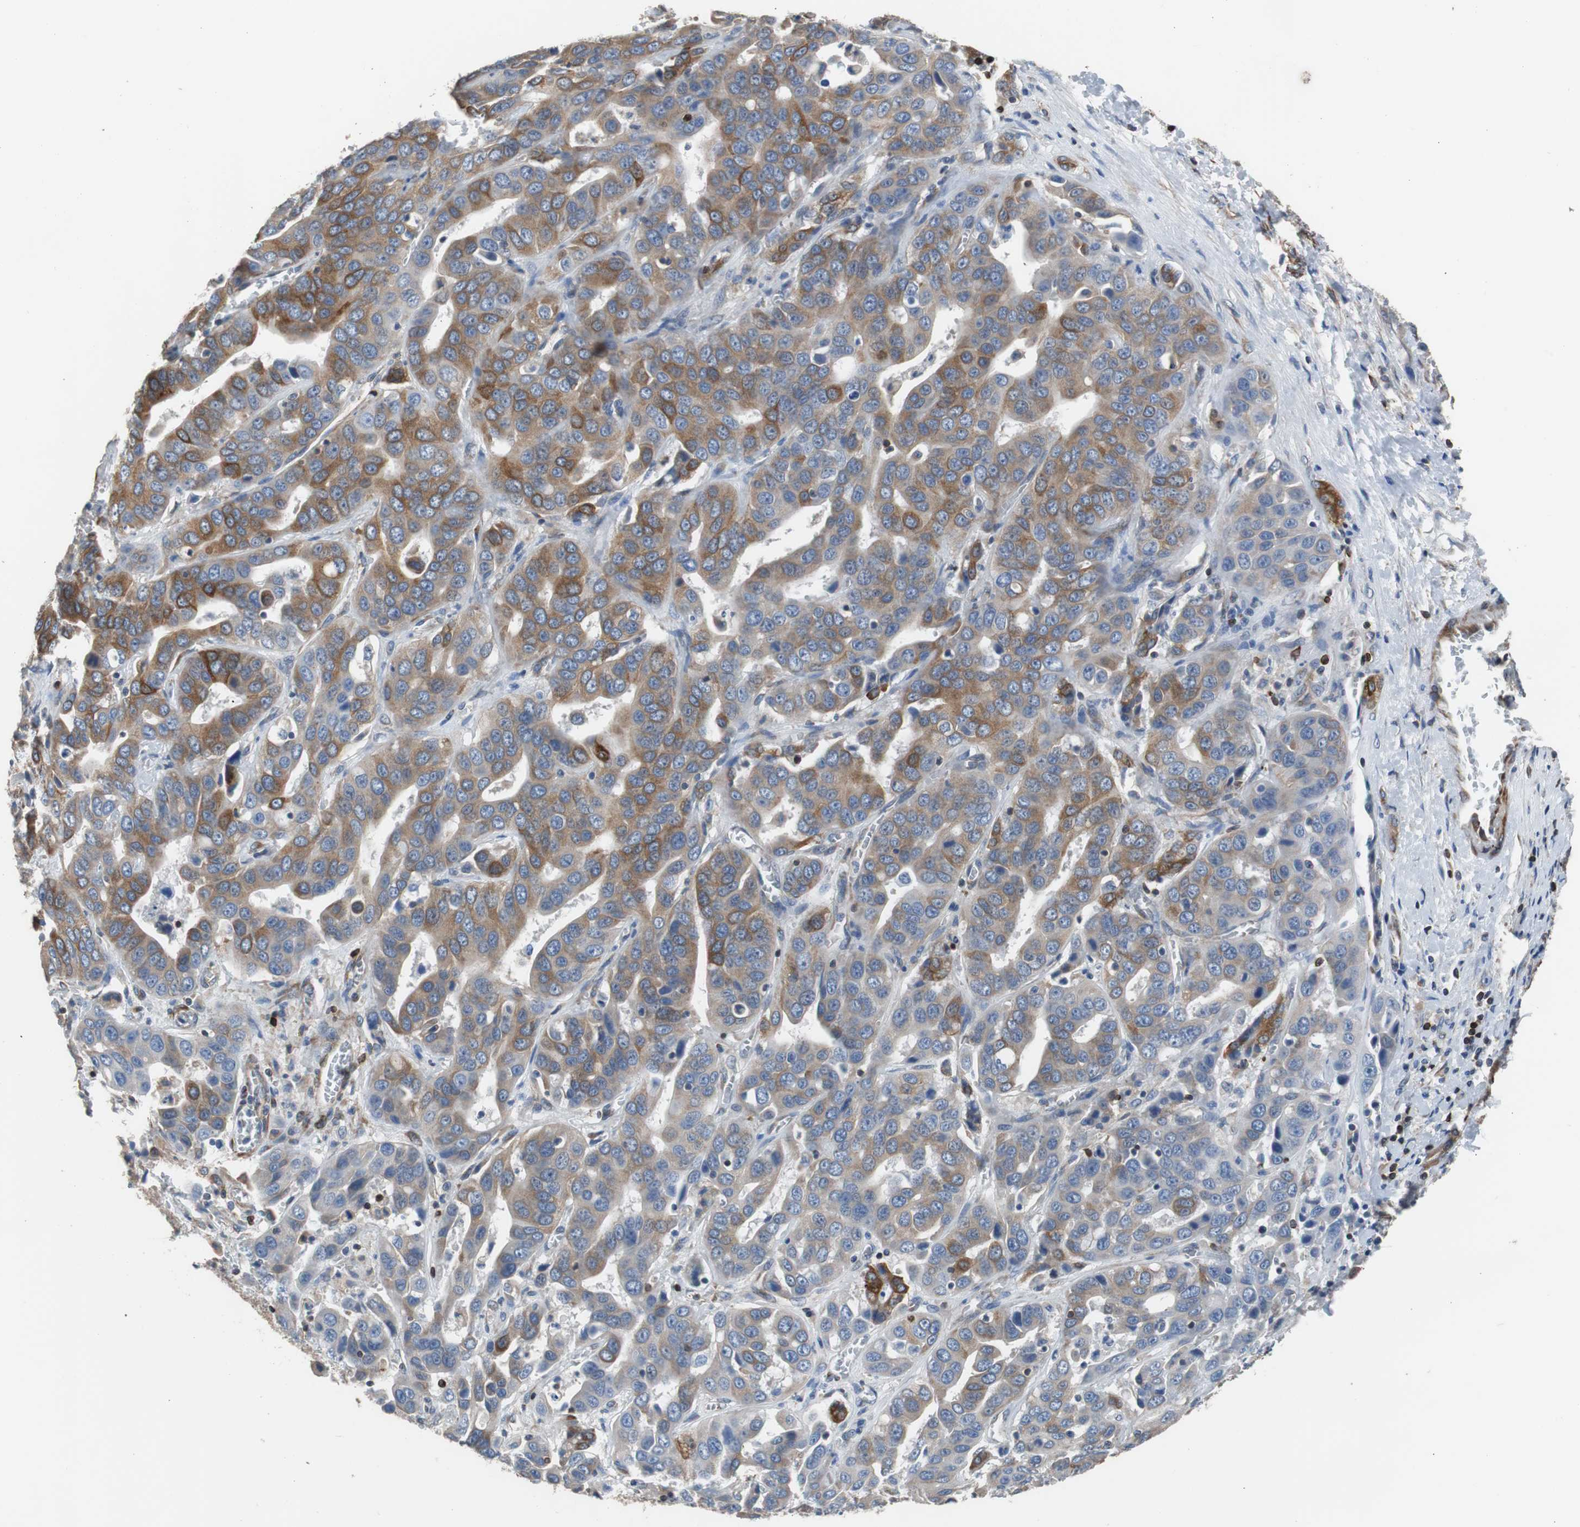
{"staining": {"intensity": "moderate", "quantity": ">75%", "location": "cytoplasmic/membranous"}, "tissue": "liver cancer", "cell_type": "Tumor cells", "image_type": "cancer", "snomed": [{"axis": "morphology", "description": "Cholangiocarcinoma"}, {"axis": "topography", "description": "Liver"}], "caption": "Immunohistochemistry (DAB) staining of human liver cancer shows moderate cytoplasmic/membranous protein expression in about >75% of tumor cells. (Brightfield microscopy of DAB IHC at high magnification).", "gene": "PBXIP1", "patient": {"sex": "female", "age": 52}}